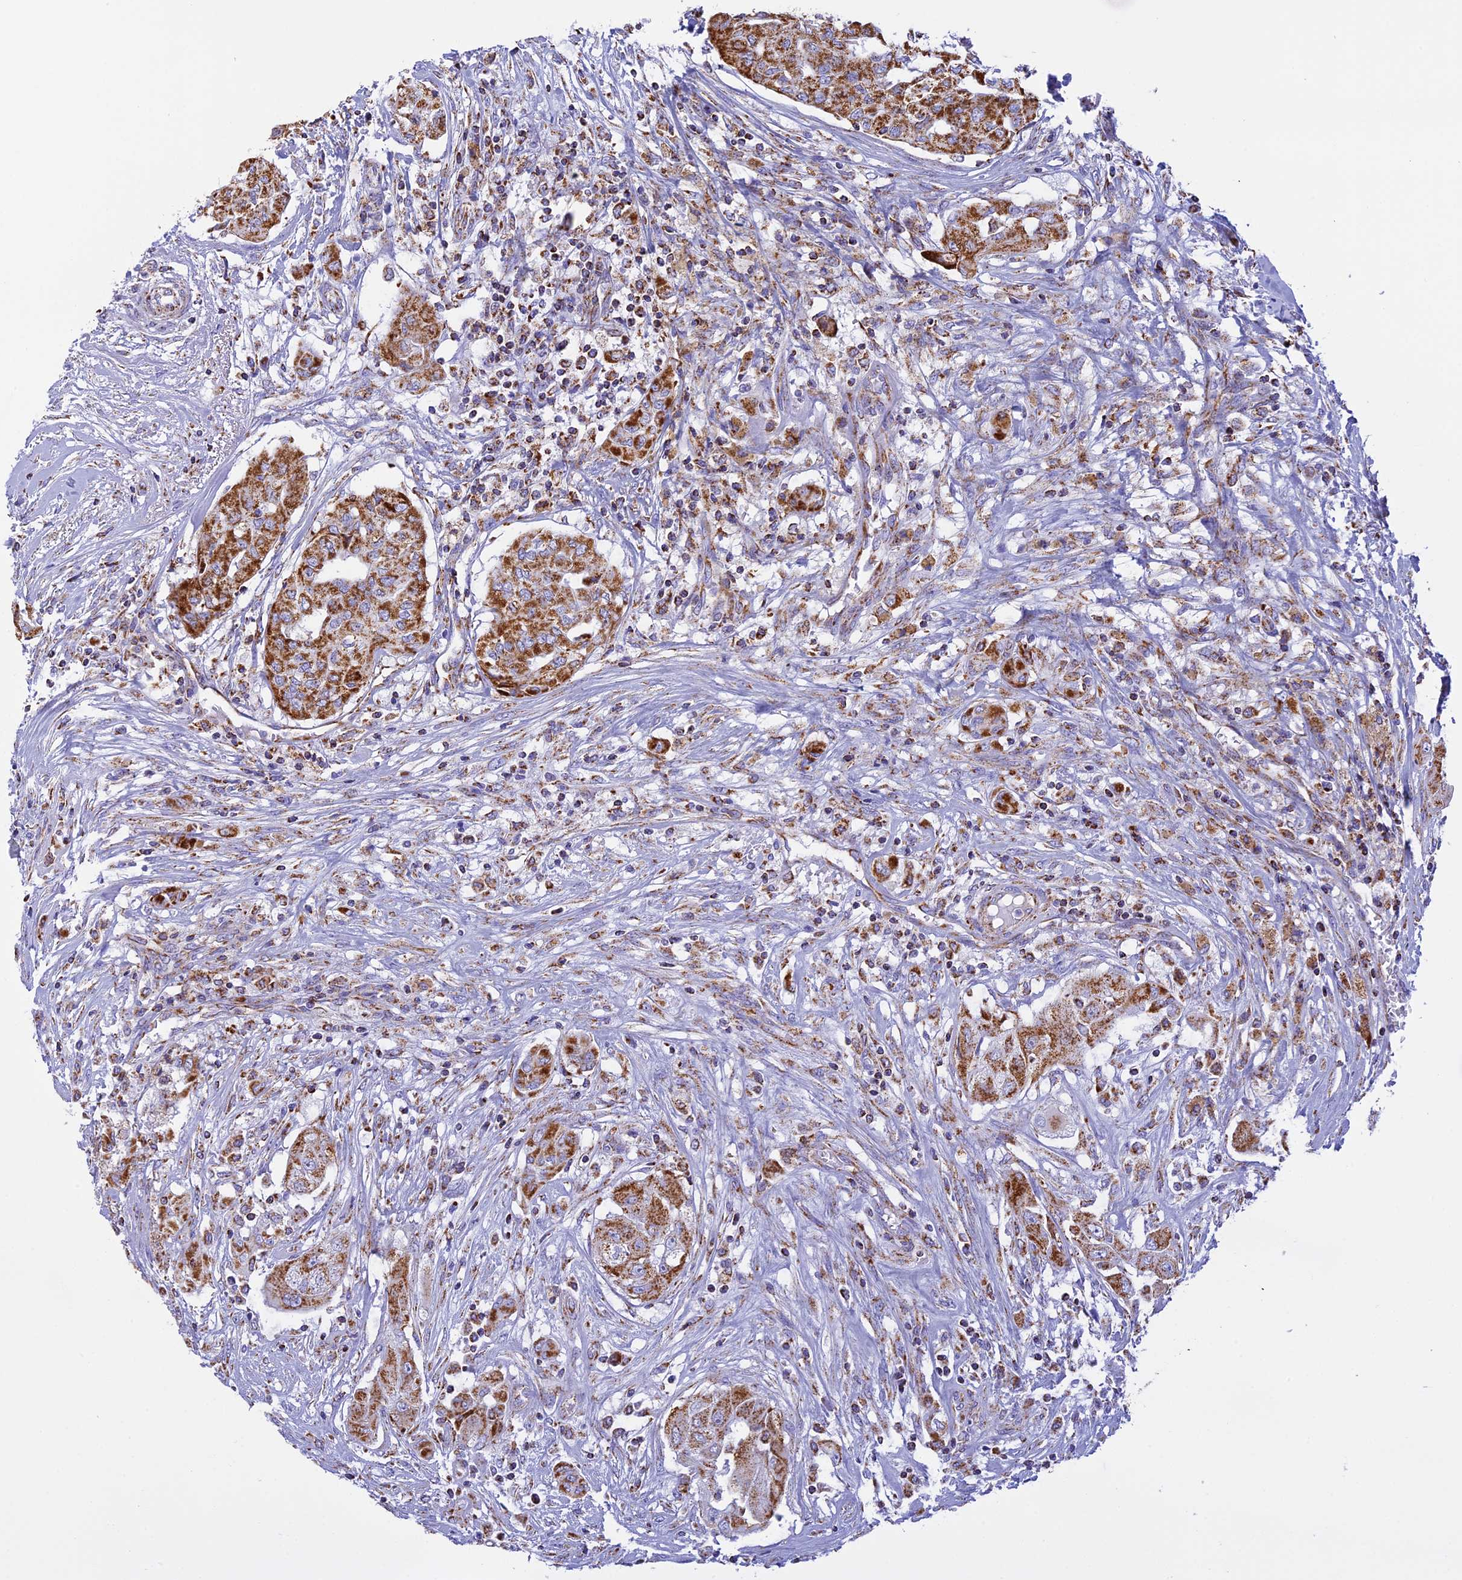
{"staining": {"intensity": "strong", "quantity": ">75%", "location": "cytoplasmic/membranous"}, "tissue": "thyroid cancer", "cell_type": "Tumor cells", "image_type": "cancer", "snomed": [{"axis": "morphology", "description": "Papillary adenocarcinoma, NOS"}, {"axis": "topography", "description": "Thyroid gland"}], "caption": "Thyroid cancer (papillary adenocarcinoma) tissue reveals strong cytoplasmic/membranous staining in approximately >75% of tumor cells, visualized by immunohistochemistry.", "gene": "KCNG1", "patient": {"sex": "female", "age": 59}}